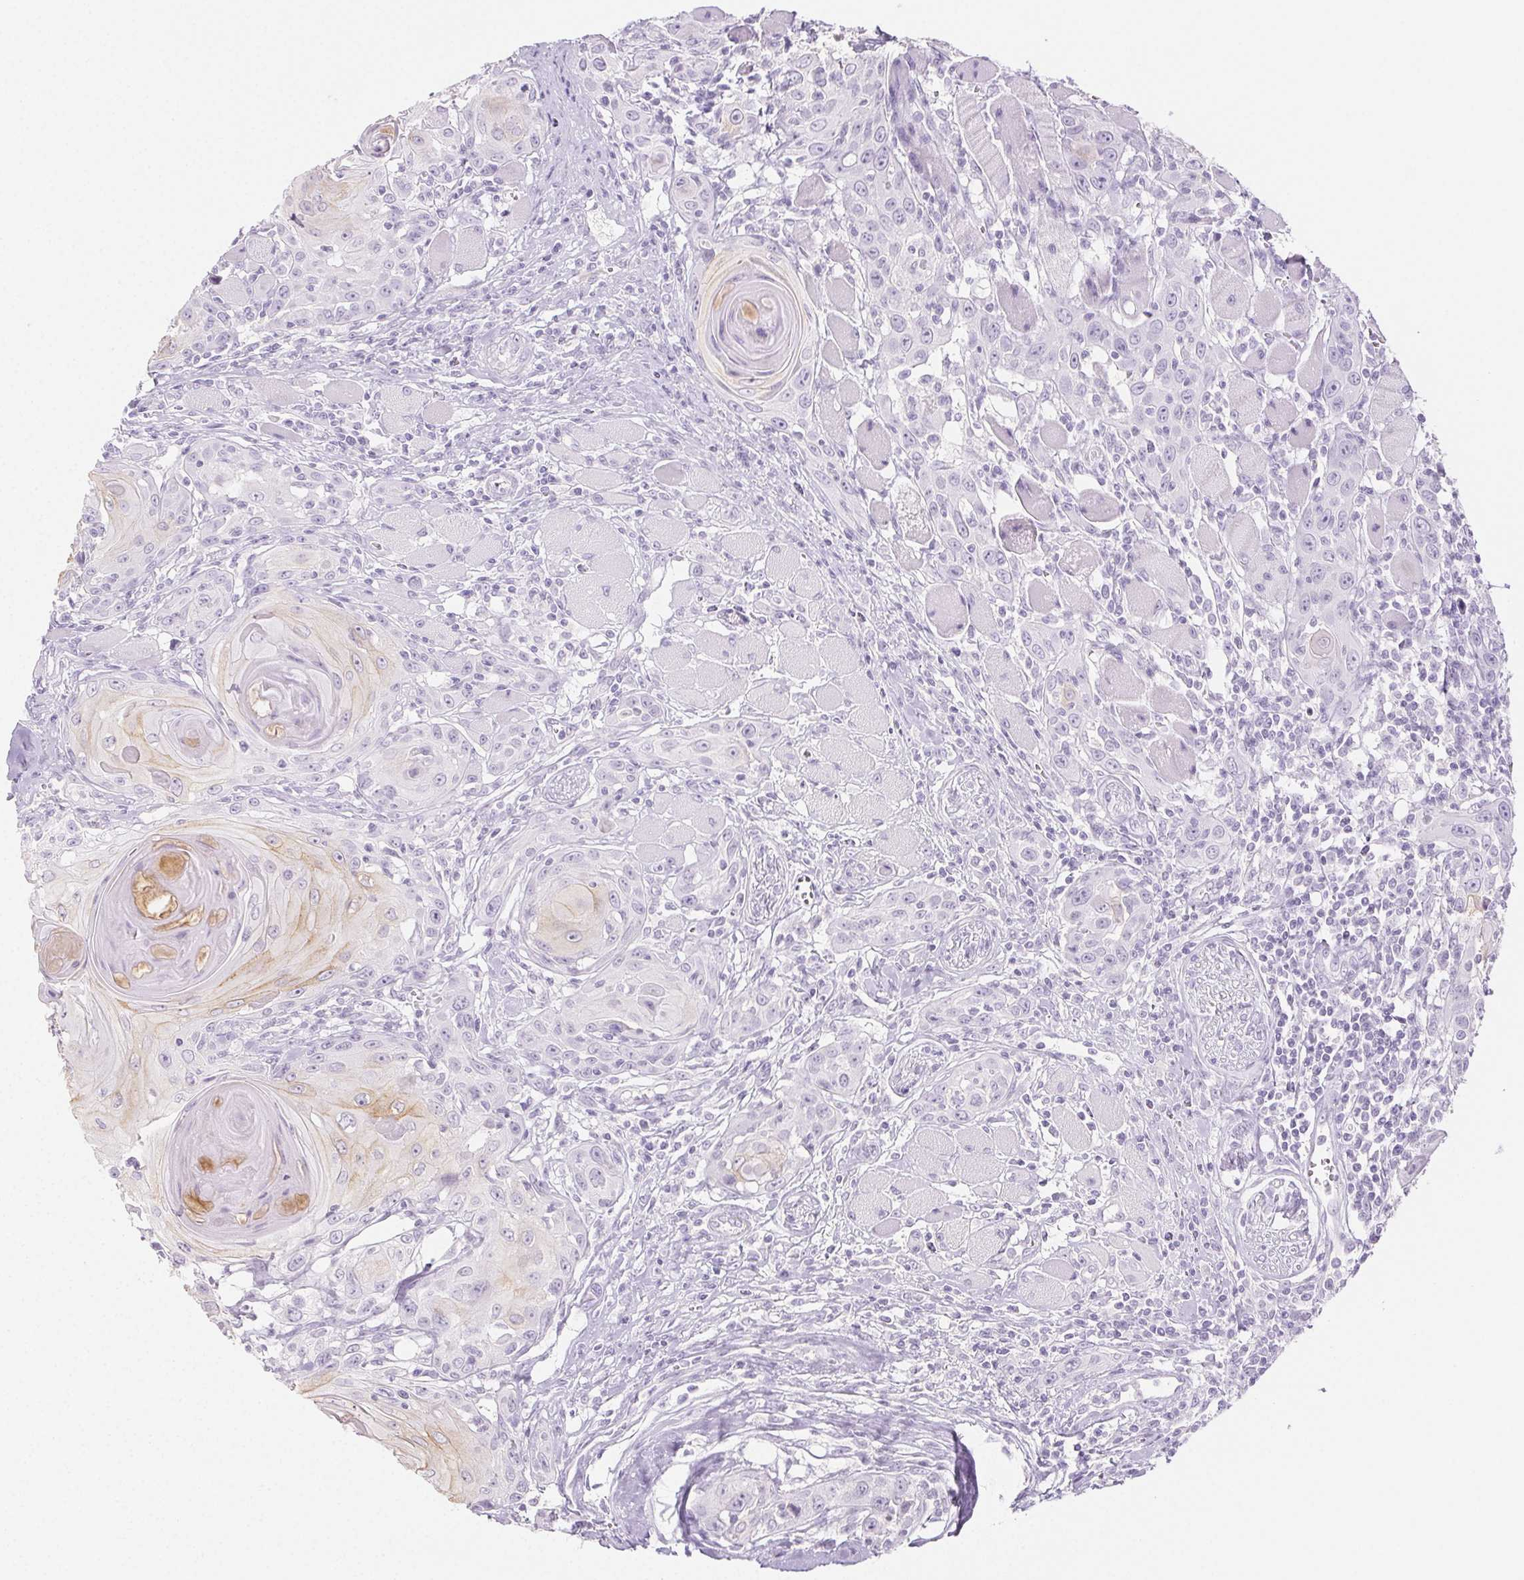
{"staining": {"intensity": "weak", "quantity": "<25%", "location": "nuclear"}, "tissue": "head and neck cancer", "cell_type": "Tumor cells", "image_type": "cancer", "snomed": [{"axis": "morphology", "description": "Squamous cell carcinoma, NOS"}, {"axis": "topography", "description": "Head-Neck"}], "caption": "The immunohistochemistry image has no significant positivity in tumor cells of head and neck cancer (squamous cell carcinoma) tissue. The staining was performed using DAB (3,3'-diaminobenzidine) to visualize the protein expression in brown, while the nuclei were stained in blue with hematoxylin (Magnification: 20x).", "gene": "PI3", "patient": {"sex": "female", "age": 80}}